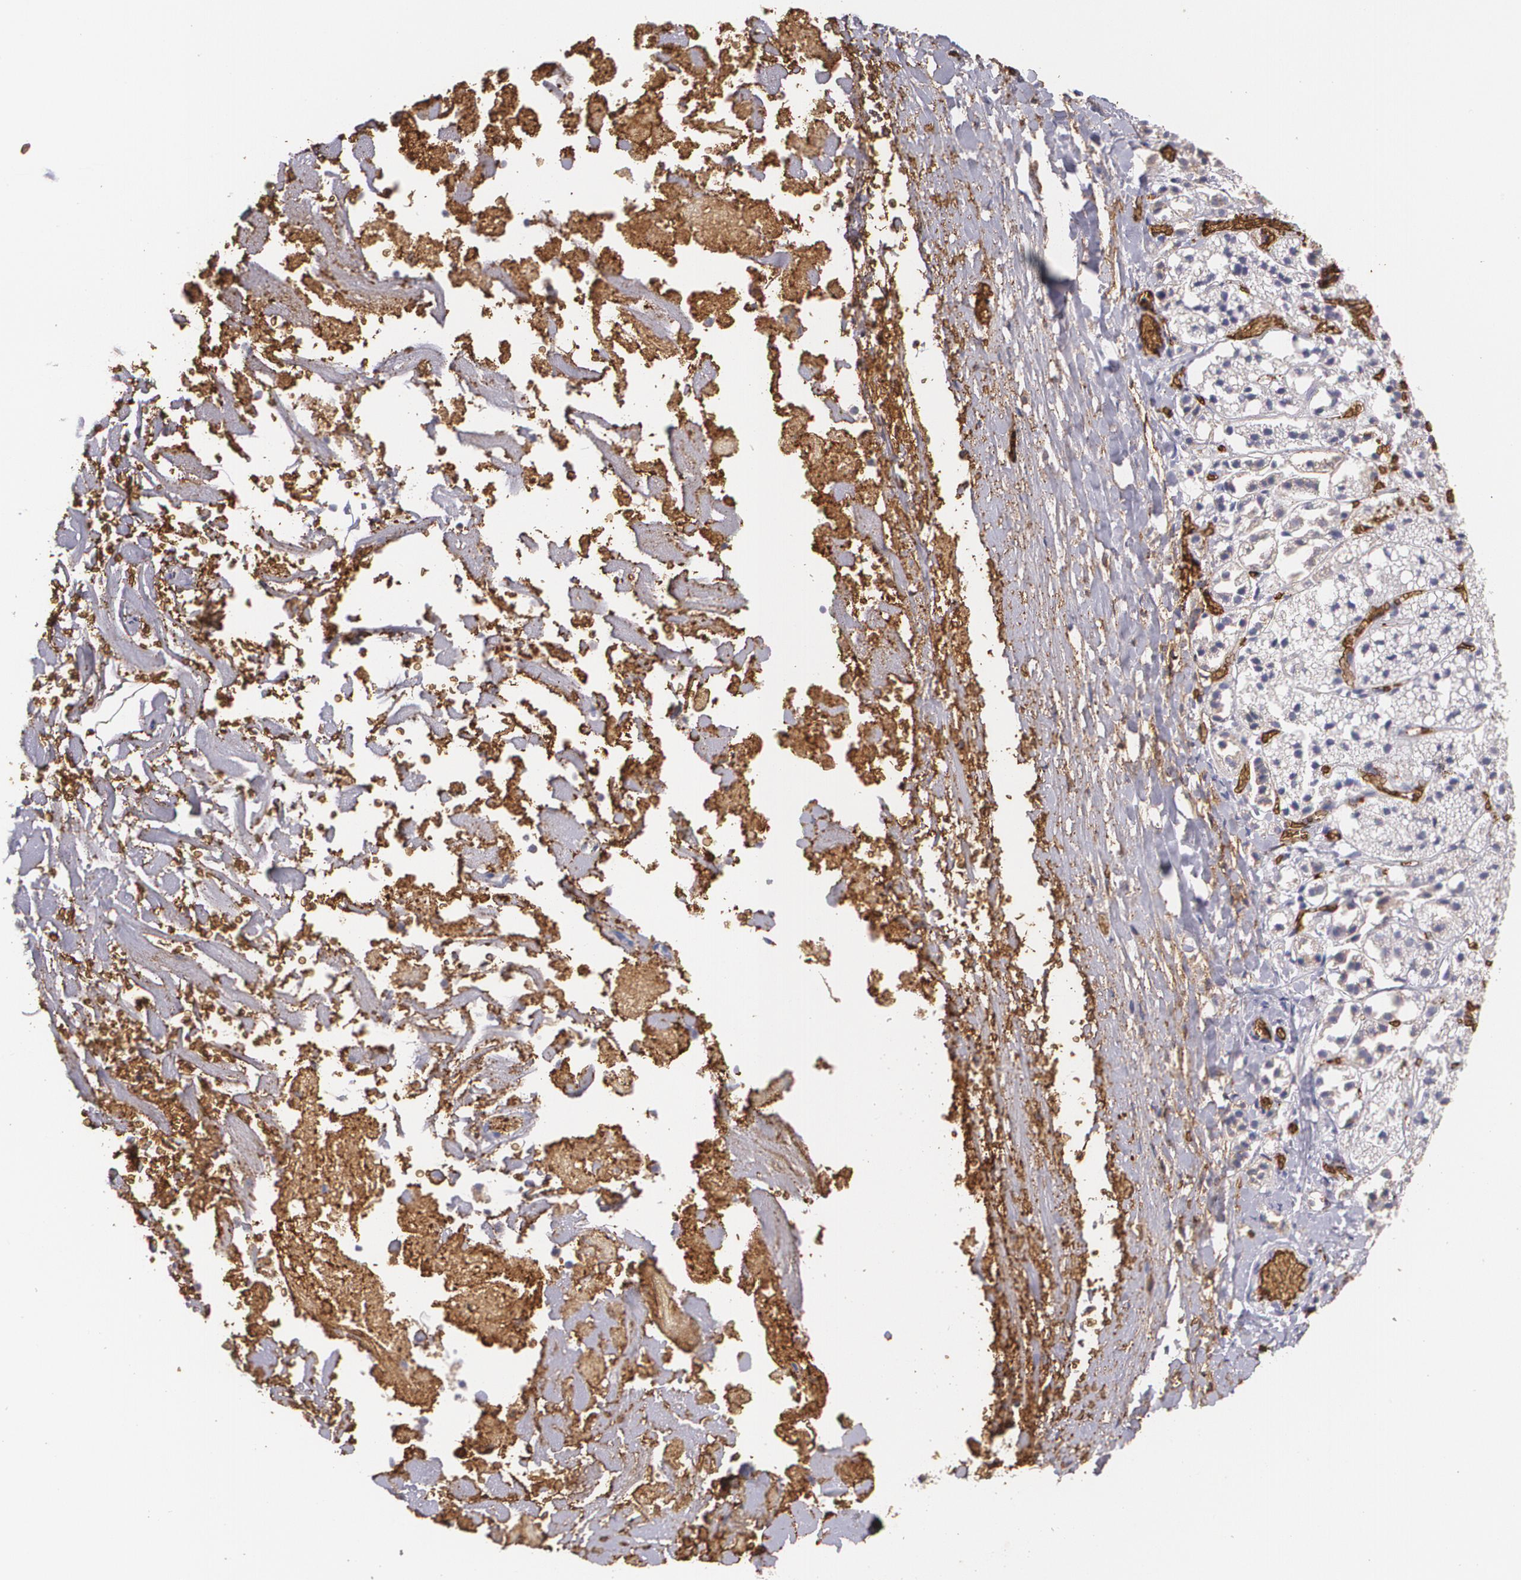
{"staining": {"intensity": "weak", "quantity": "<25%", "location": "cytoplasmic/membranous"}, "tissue": "adrenal gland", "cell_type": "Glandular cells", "image_type": "normal", "snomed": [{"axis": "morphology", "description": "Normal tissue, NOS"}, {"axis": "topography", "description": "Adrenal gland"}], "caption": "IHC photomicrograph of unremarkable adrenal gland: human adrenal gland stained with DAB reveals no significant protein expression in glandular cells. The staining was performed using DAB (3,3'-diaminobenzidine) to visualize the protein expression in brown, while the nuclei were stained in blue with hematoxylin (Magnification: 20x).", "gene": "SLC2A1", "patient": {"sex": "female", "age": 44}}